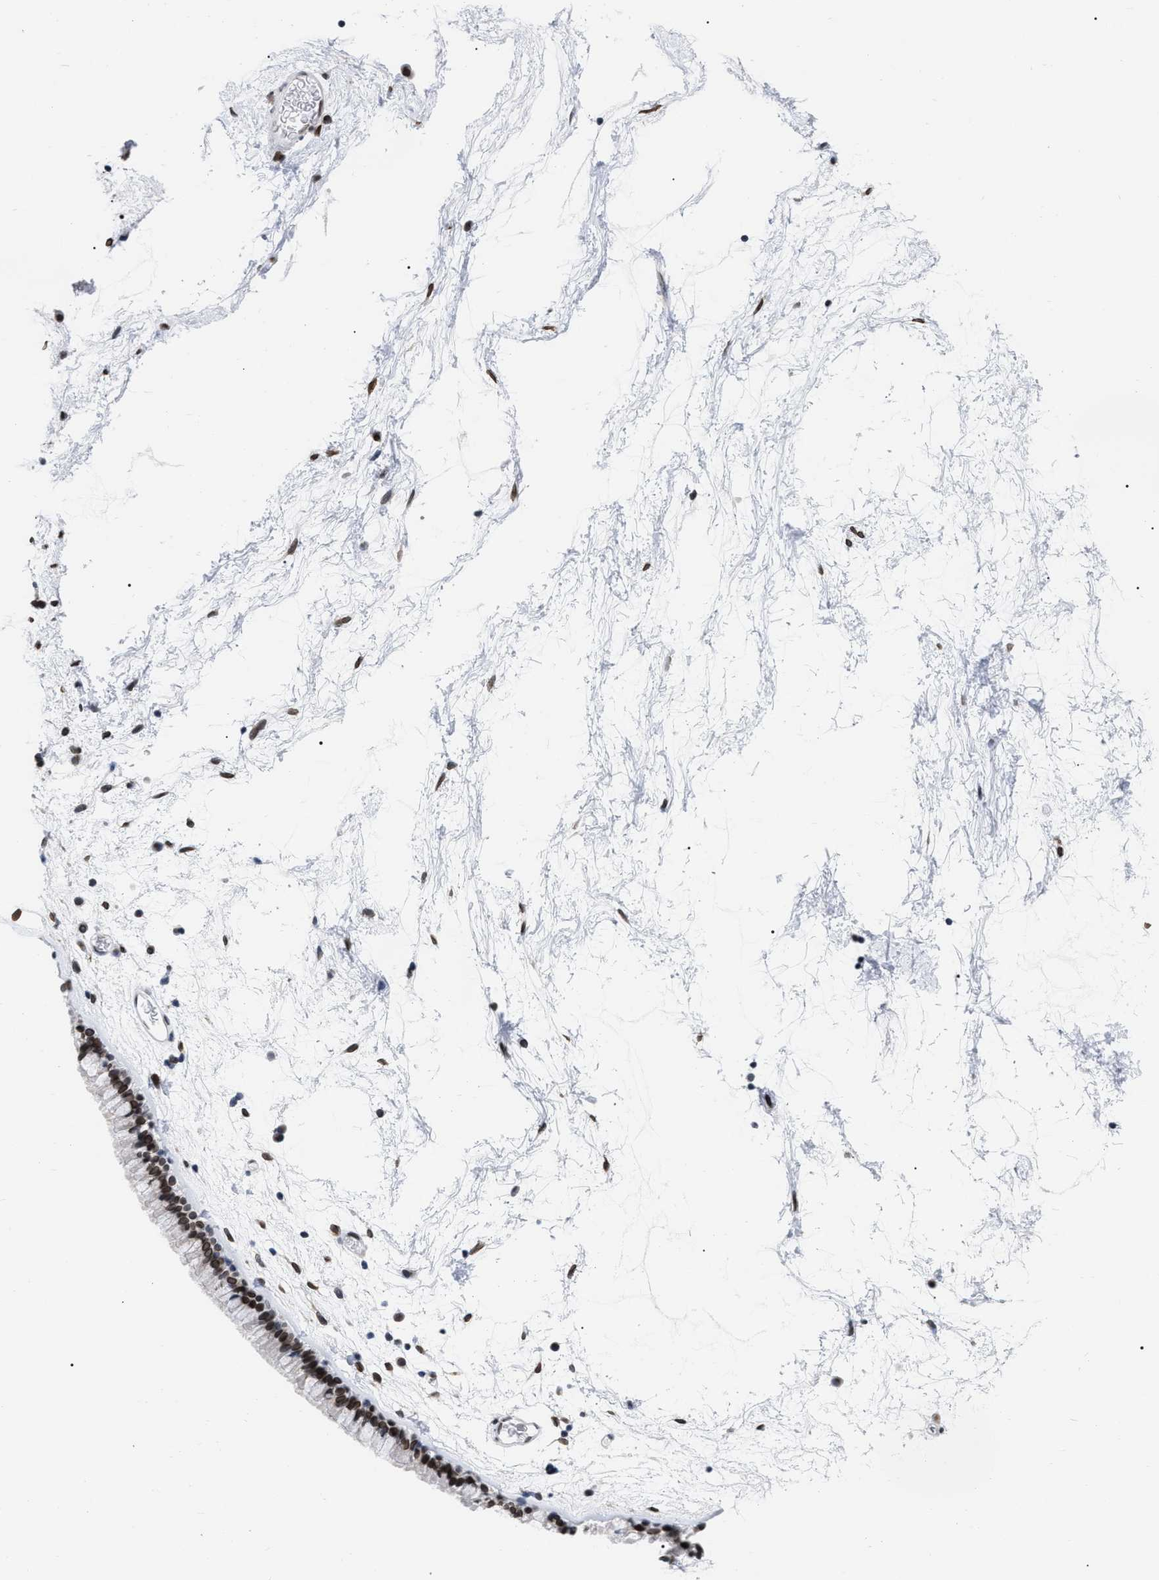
{"staining": {"intensity": "strong", "quantity": ">75%", "location": "cytoplasmic/membranous,nuclear"}, "tissue": "nasopharynx", "cell_type": "Respiratory epithelial cells", "image_type": "normal", "snomed": [{"axis": "morphology", "description": "Normal tissue, NOS"}, {"axis": "morphology", "description": "Inflammation, NOS"}, {"axis": "topography", "description": "Nasopharynx"}], "caption": "A brown stain labels strong cytoplasmic/membranous,nuclear expression of a protein in respiratory epithelial cells of benign nasopharynx.", "gene": "TPR", "patient": {"sex": "male", "age": 48}}